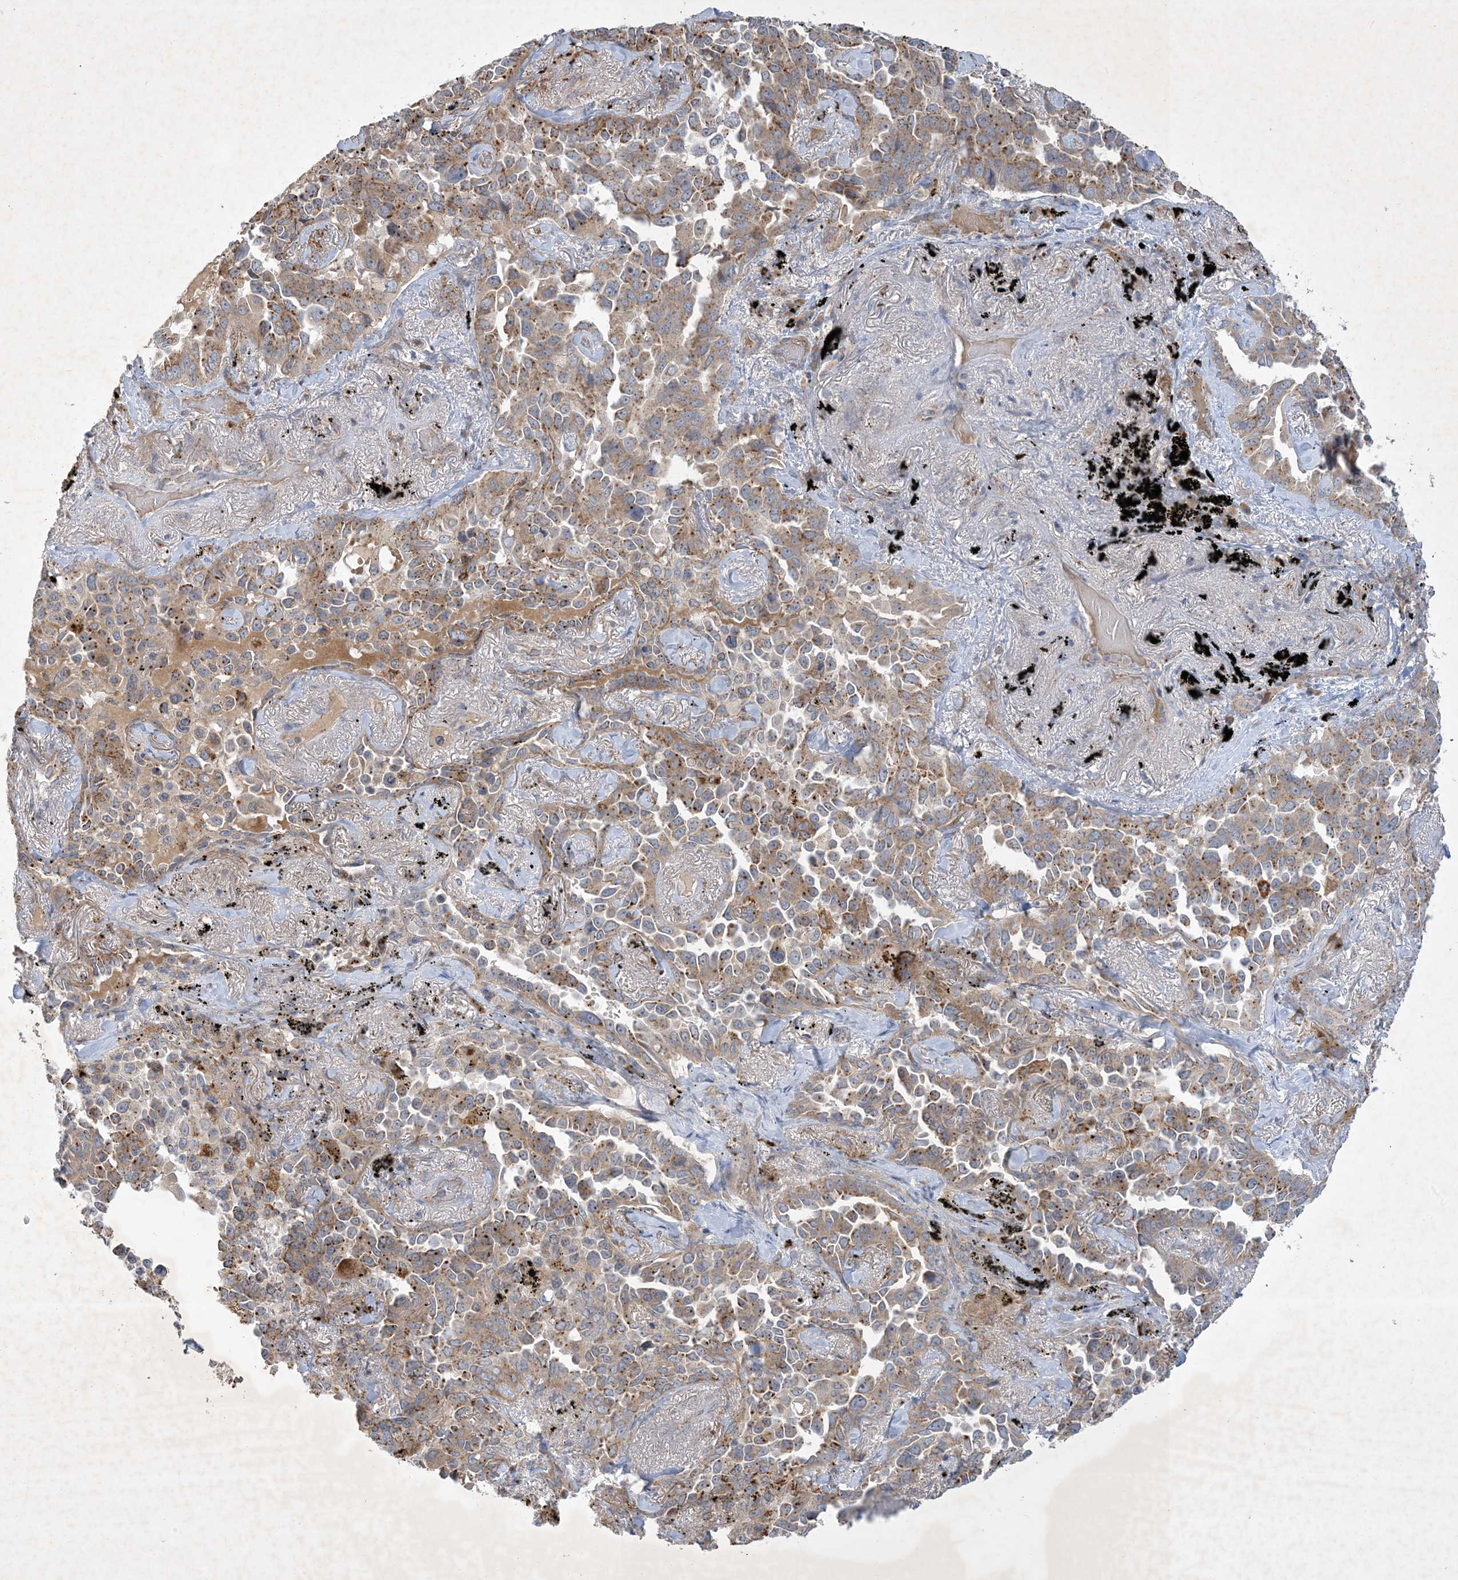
{"staining": {"intensity": "moderate", "quantity": ">75%", "location": "cytoplasmic/membranous"}, "tissue": "lung cancer", "cell_type": "Tumor cells", "image_type": "cancer", "snomed": [{"axis": "morphology", "description": "Adenocarcinoma, NOS"}, {"axis": "topography", "description": "Lung"}], "caption": "Lung adenocarcinoma stained for a protein (brown) demonstrates moderate cytoplasmic/membranous positive positivity in approximately >75% of tumor cells.", "gene": "MRPS18A", "patient": {"sex": "female", "age": 67}}